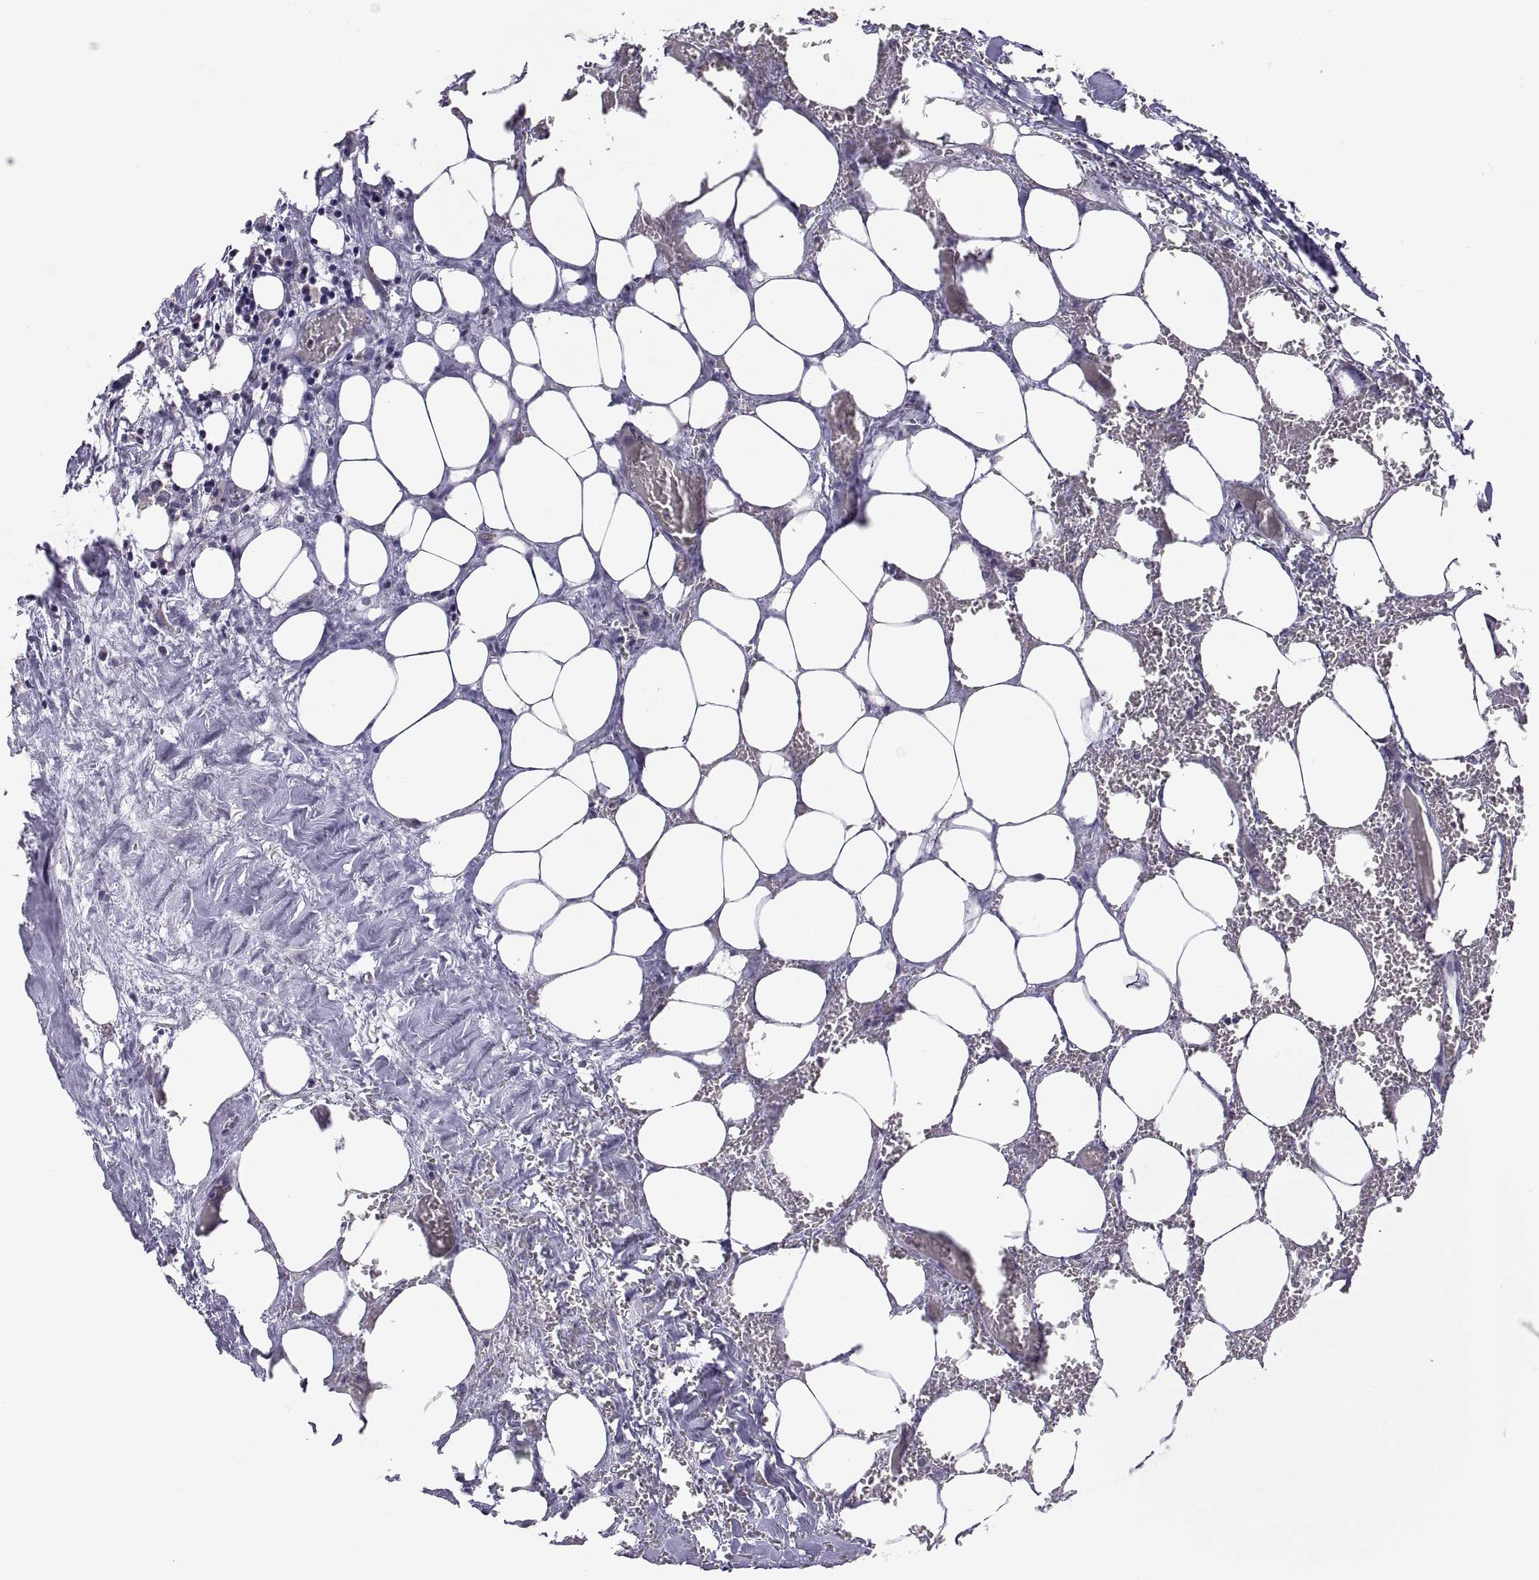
{"staining": {"intensity": "negative", "quantity": "none", "location": "none"}, "tissue": "urothelial cancer", "cell_type": "Tumor cells", "image_type": "cancer", "snomed": [{"axis": "morphology", "description": "Urothelial carcinoma, High grade"}, {"axis": "topography", "description": "Urinary bladder"}], "caption": "Immunohistochemistry (IHC) of human urothelial cancer displays no expression in tumor cells. (Stains: DAB (3,3'-diaminobenzidine) IHC with hematoxylin counter stain, Microscopy: brightfield microscopy at high magnification).", "gene": "FGF9", "patient": {"sex": "male", "age": 59}}